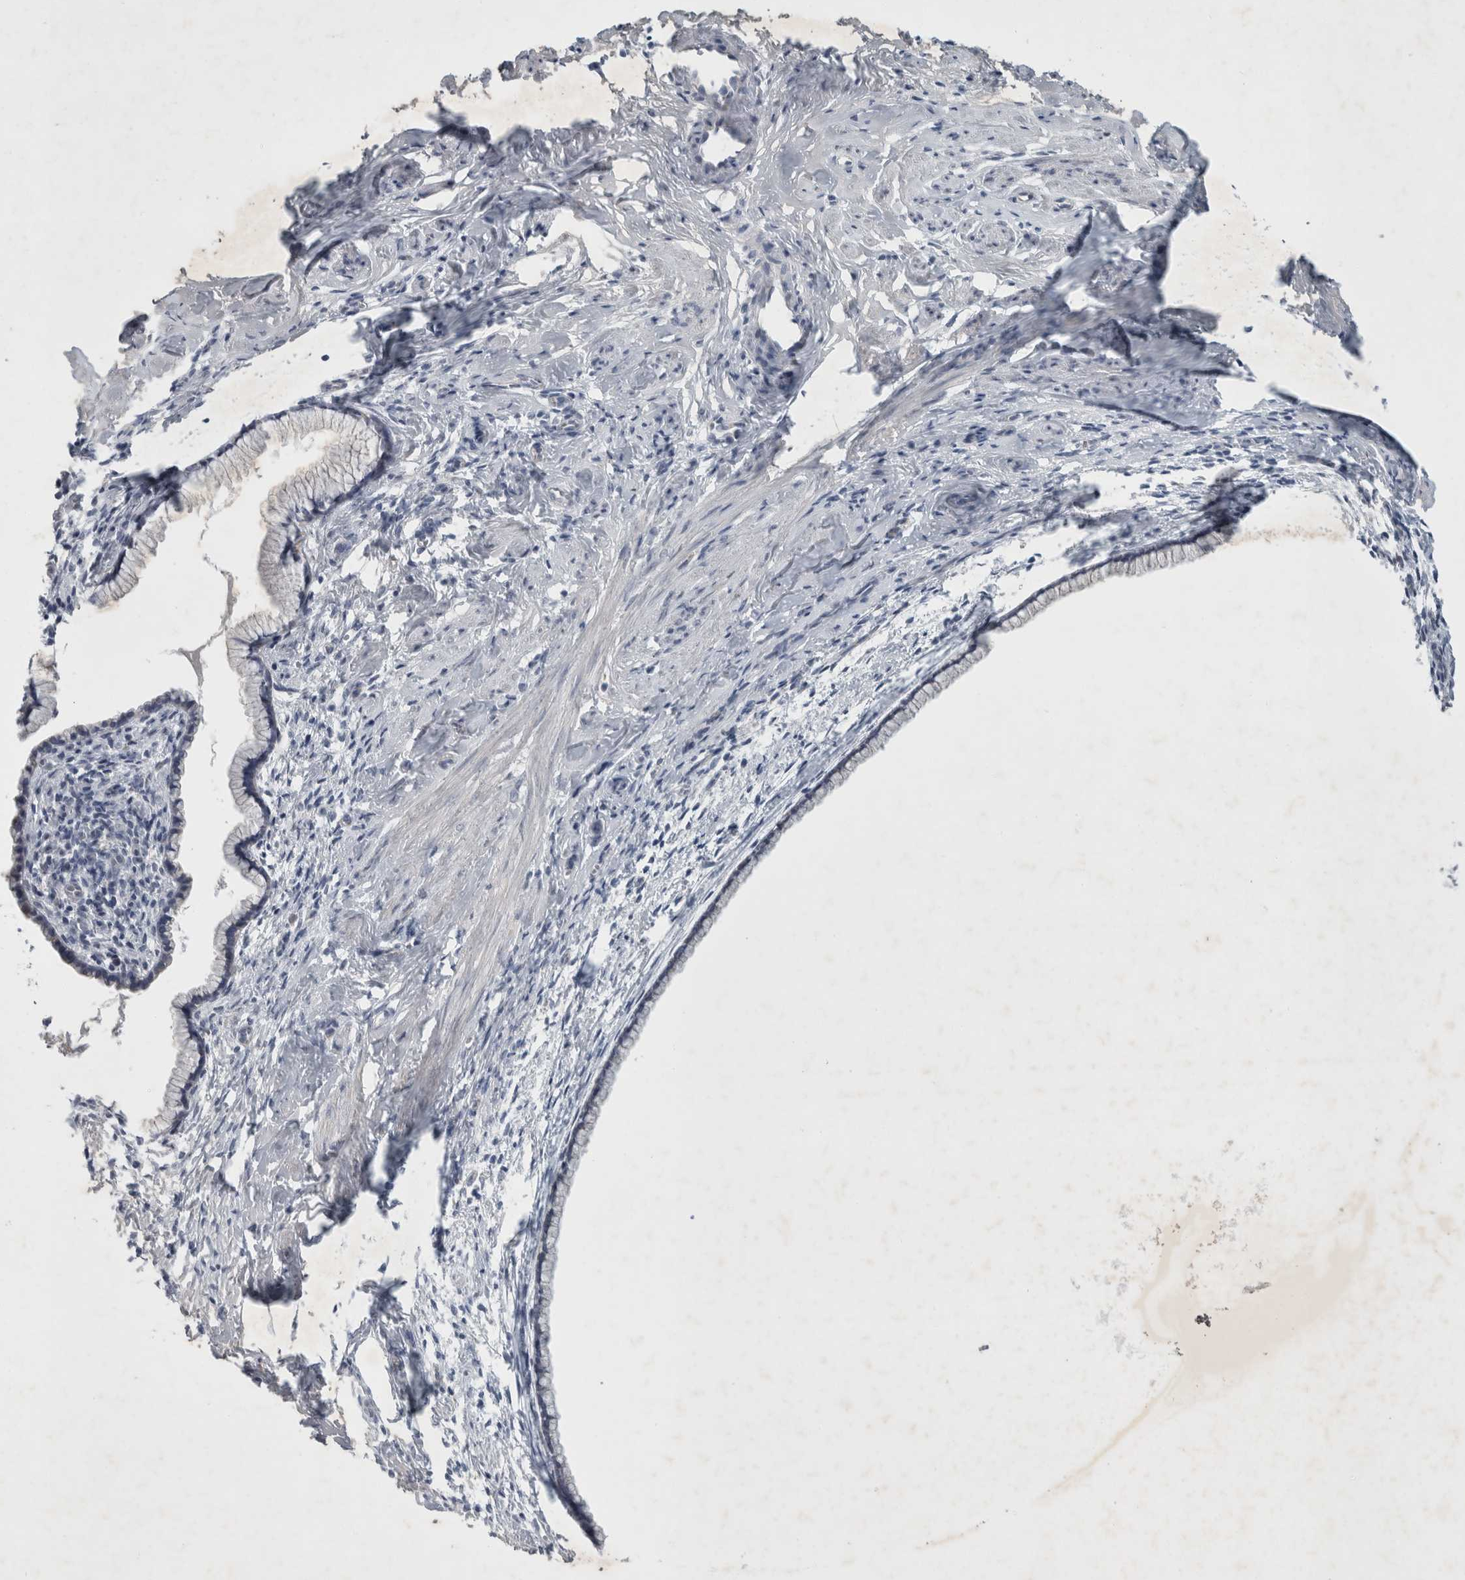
{"staining": {"intensity": "negative", "quantity": "none", "location": "none"}, "tissue": "cervix", "cell_type": "Glandular cells", "image_type": "normal", "snomed": [{"axis": "morphology", "description": "Normal tissue, NOS"}, {"axis": "topography", "description": "Cervix"}], "caption": "The micrograph shows no staining of glandular cells in normal cervix.", "gene": "FXYD7", "patient": {"sex": "female", "age": 75}}